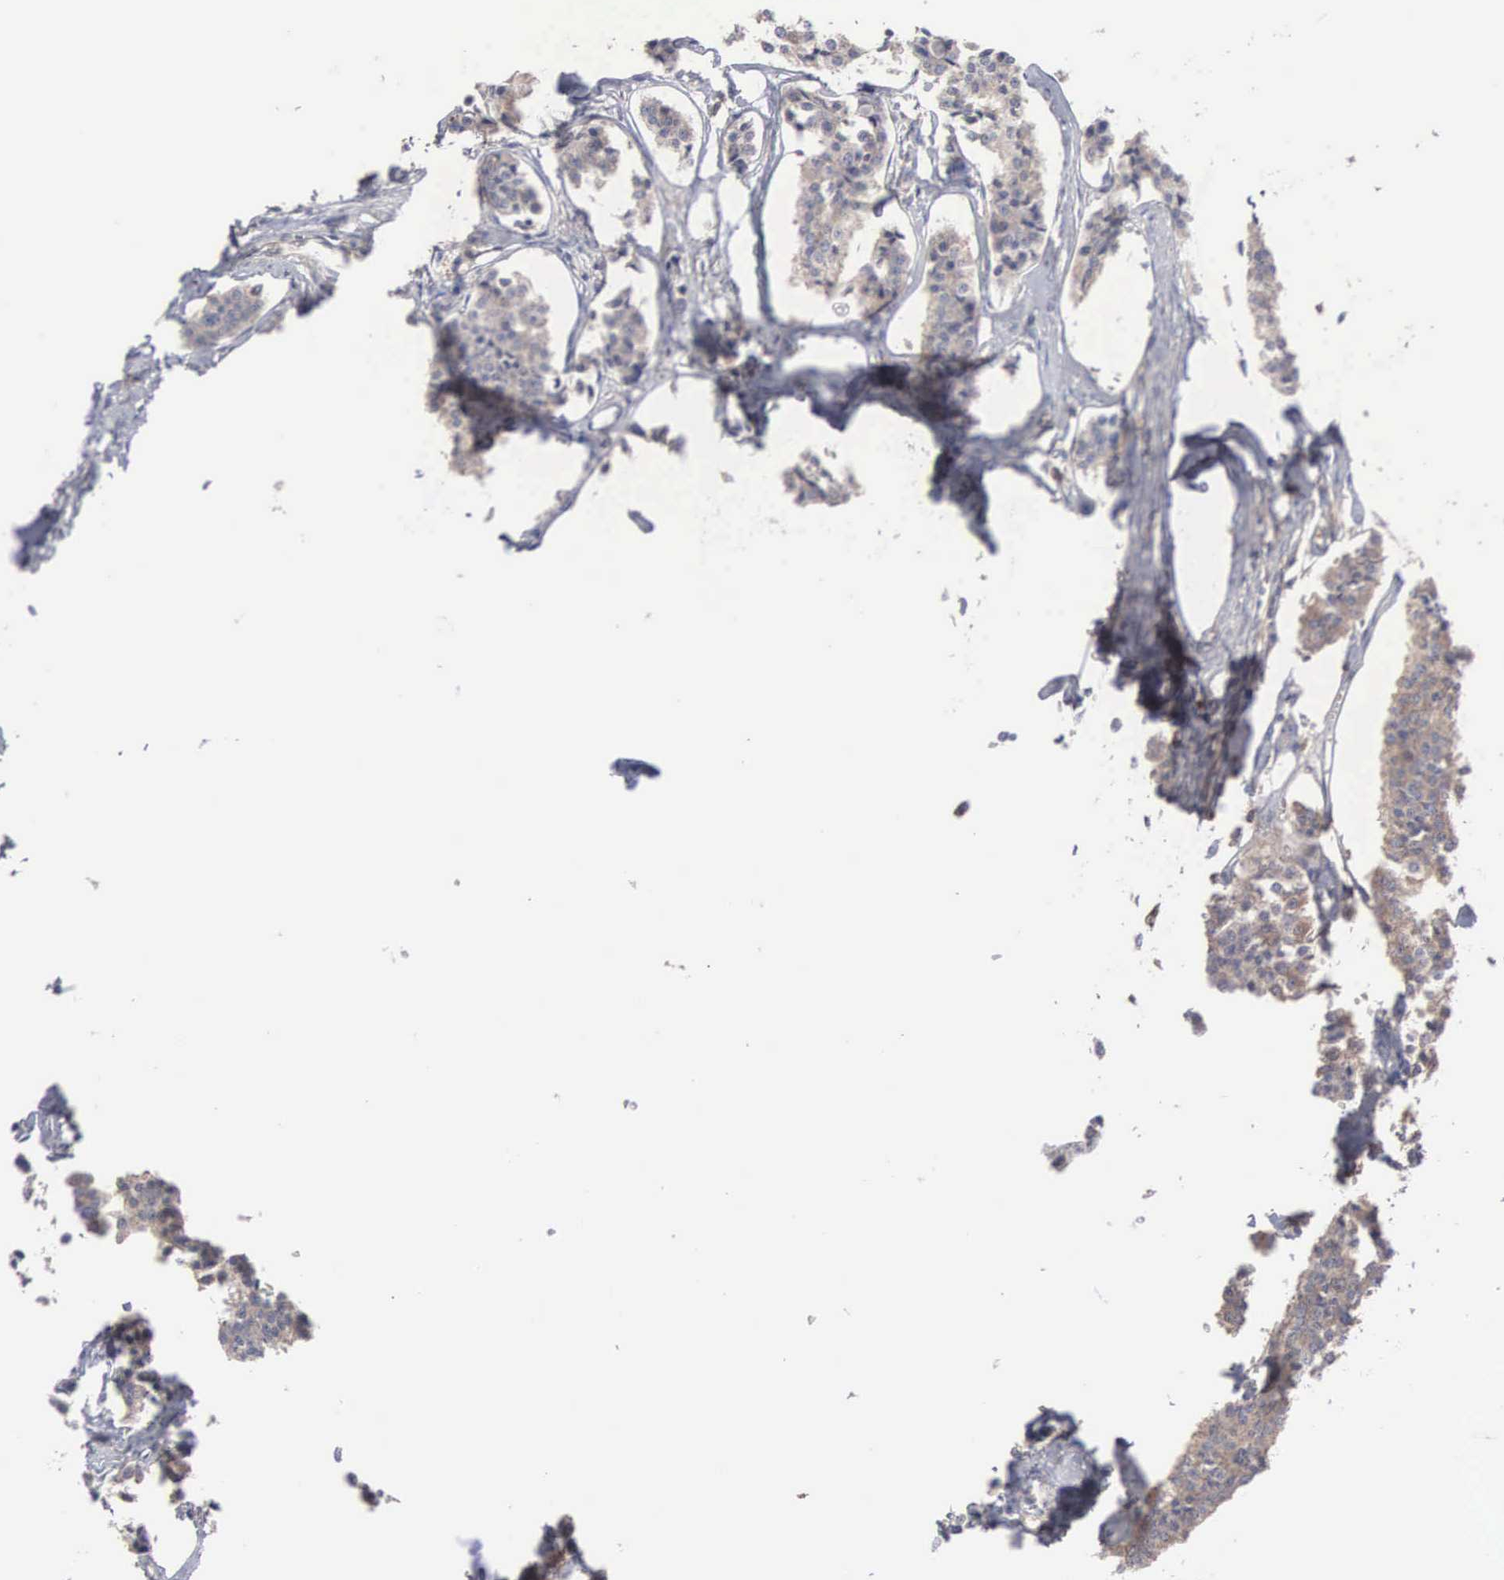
{"staining": {"intensity": "moderate", "quantity": ">75%", "location": "cytoplasmic/membranous"}, "tissue": "carcinoid", "cell_type": "Tumor cells", "image_type": "cancer", "snomed": [{"axis": "morphology", "description": "Carcinoid, malignant, NOS"}, {"axis": "topography", "description": "Small intestine"}], "caption": "Protein expression analysis of human malignant carcinoid reveals moderate cytoplasmic/membranous staining in about >75% of tumor cells.", "gene": "MTHFD1", "patient": {"sex": "male", "age": 63}}